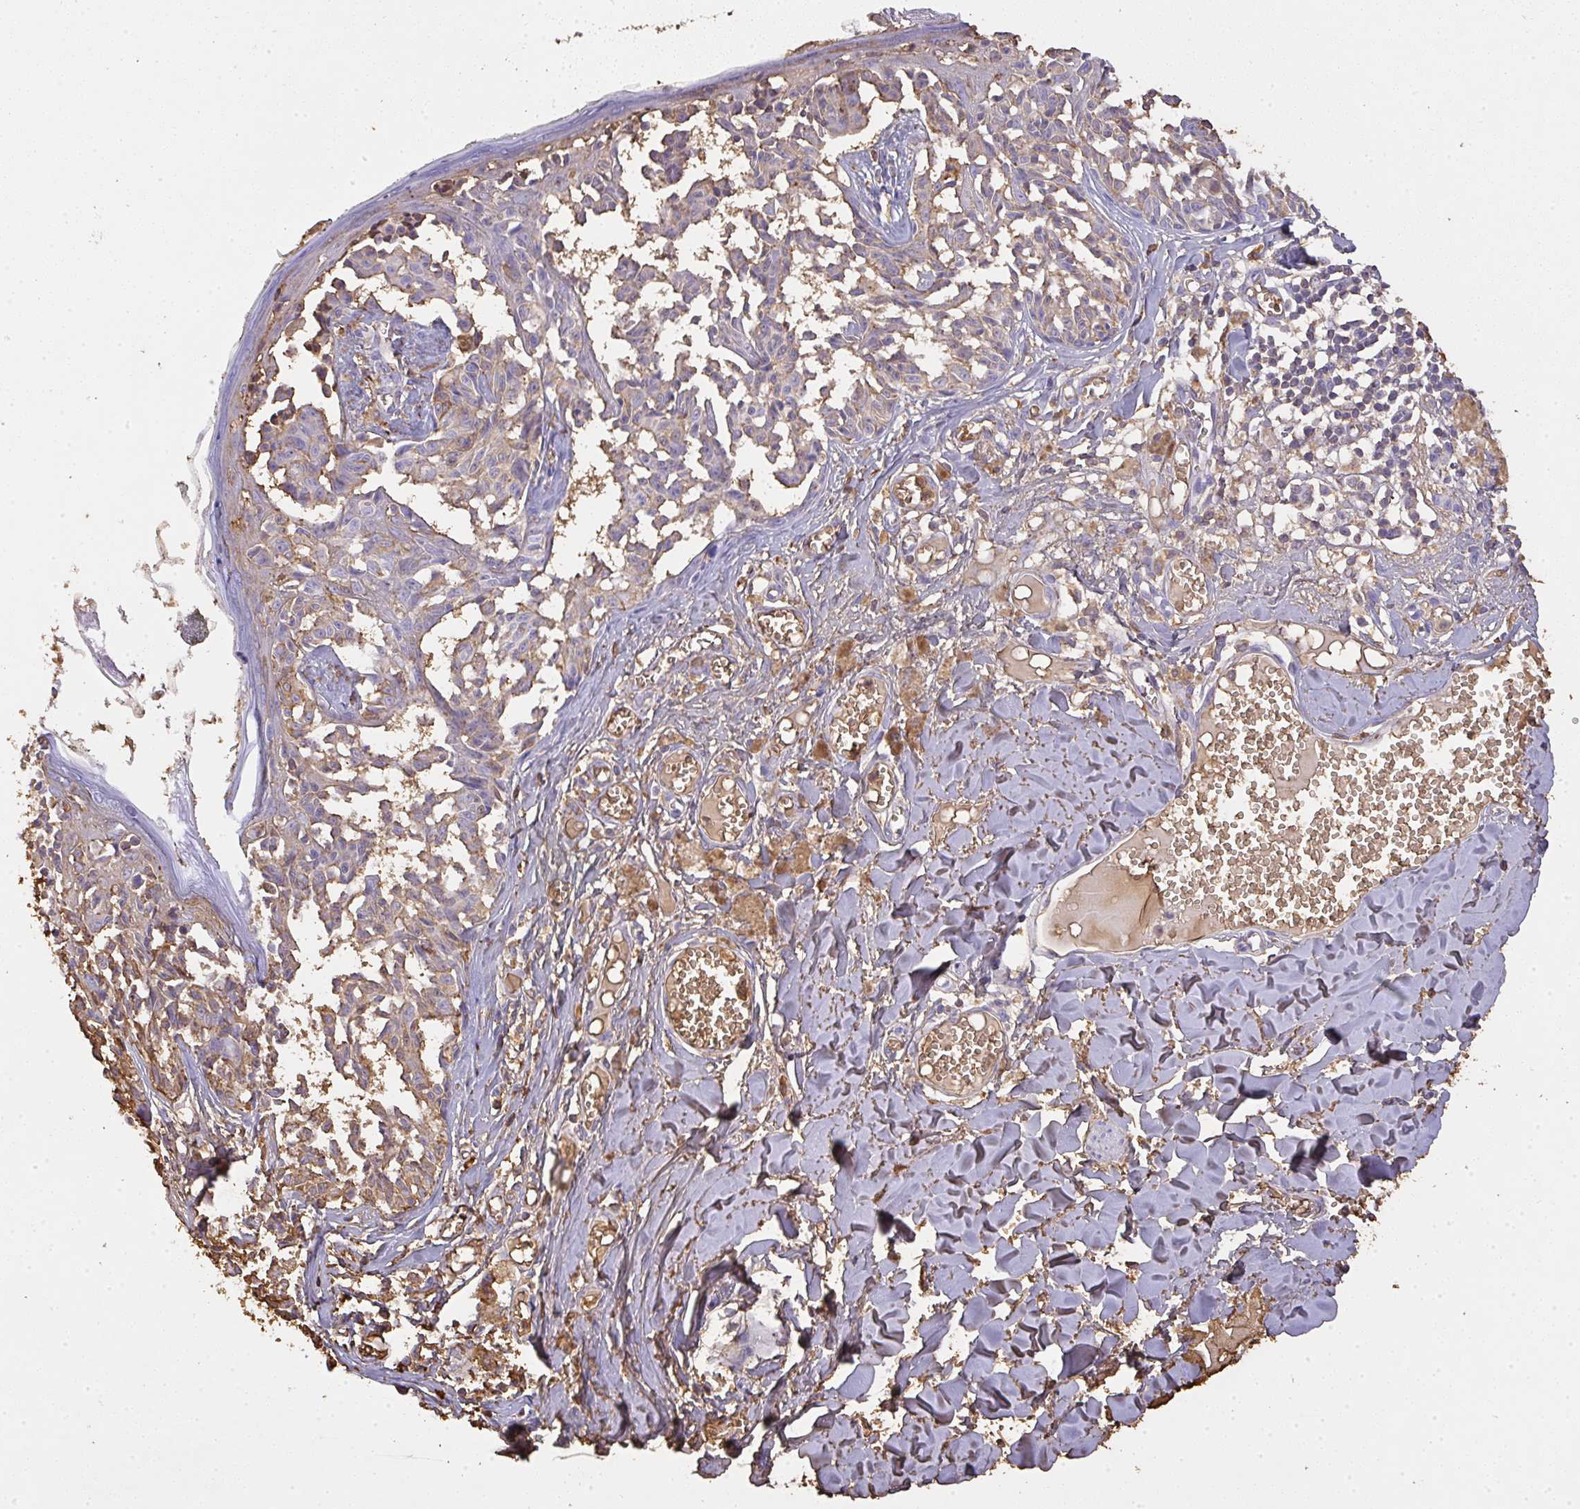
{"staining": {"intensity": "negative", "quantity": "none", "location": "none"}, "tissue": "melanoma", "cell_type": "Tumor cells", "image_type": "cancer", "snomed": [{"axis": "morphology", "description": "Malignant melanoma, NOS"}, {"axis": "topography", "description": "Skin"}], "caption": "Tumor cells are negative for protein expression in human melanoma.", "gene": "SMYD5", "patient": {"sex": "female", "age": 43}}